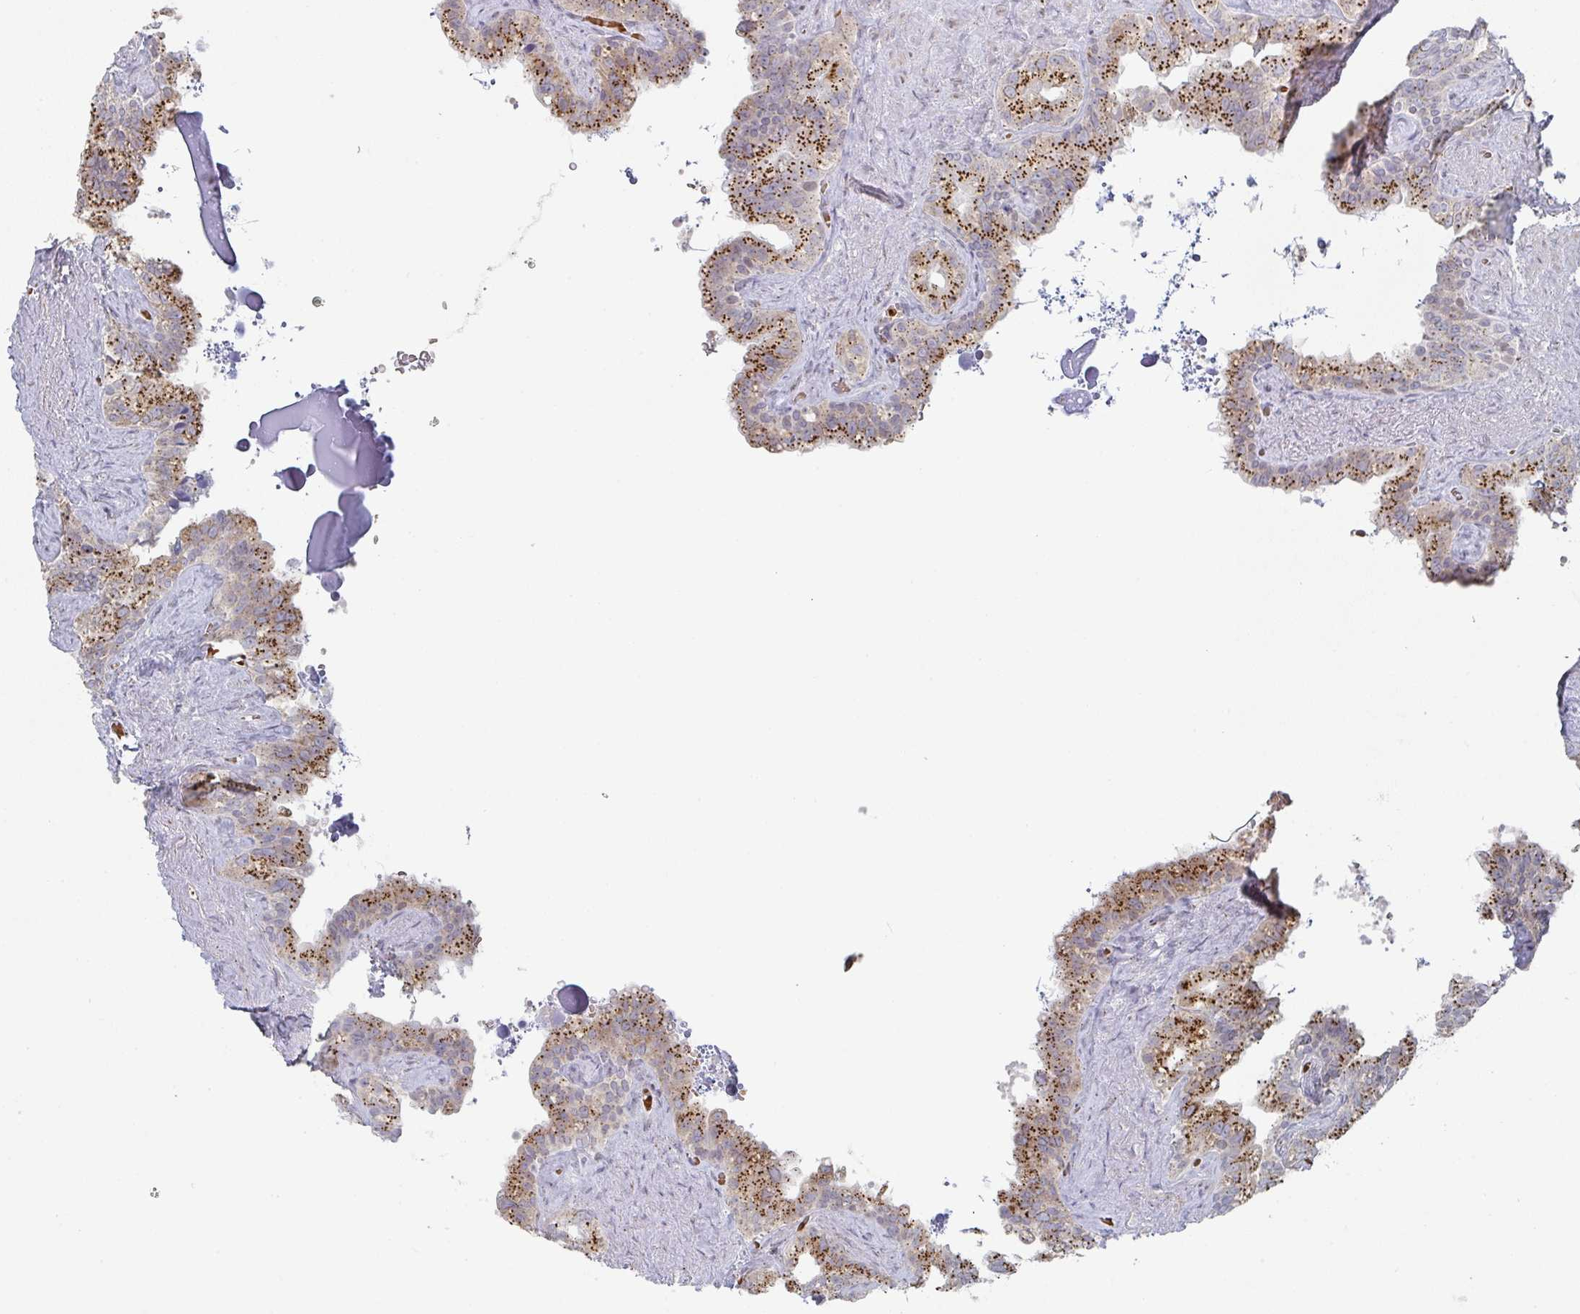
{"staining": {"intensity": "strong", "quantity": ">75%", "location": "cytoplasmic/membranous"}, "tissue": "seminal vesicle", "cell_type": "Glandular cells", "image_type": "normal", "snomed": [{"axis": "morphology", "description": "Normal tissue, NOS"}, {"axis": "topography", "description": "Seminal veicle"}, {"axis": "topography", "description": "Peripheral nerve tissue"}], "caption": "Human seminal vesicle stained with a brown dye exhibits strong cytoplasmic/membranous positive expression in approximately >75% of glandular cells.", "gene": "ZNF526", "patient": {"sex": "male", "age": 76}}